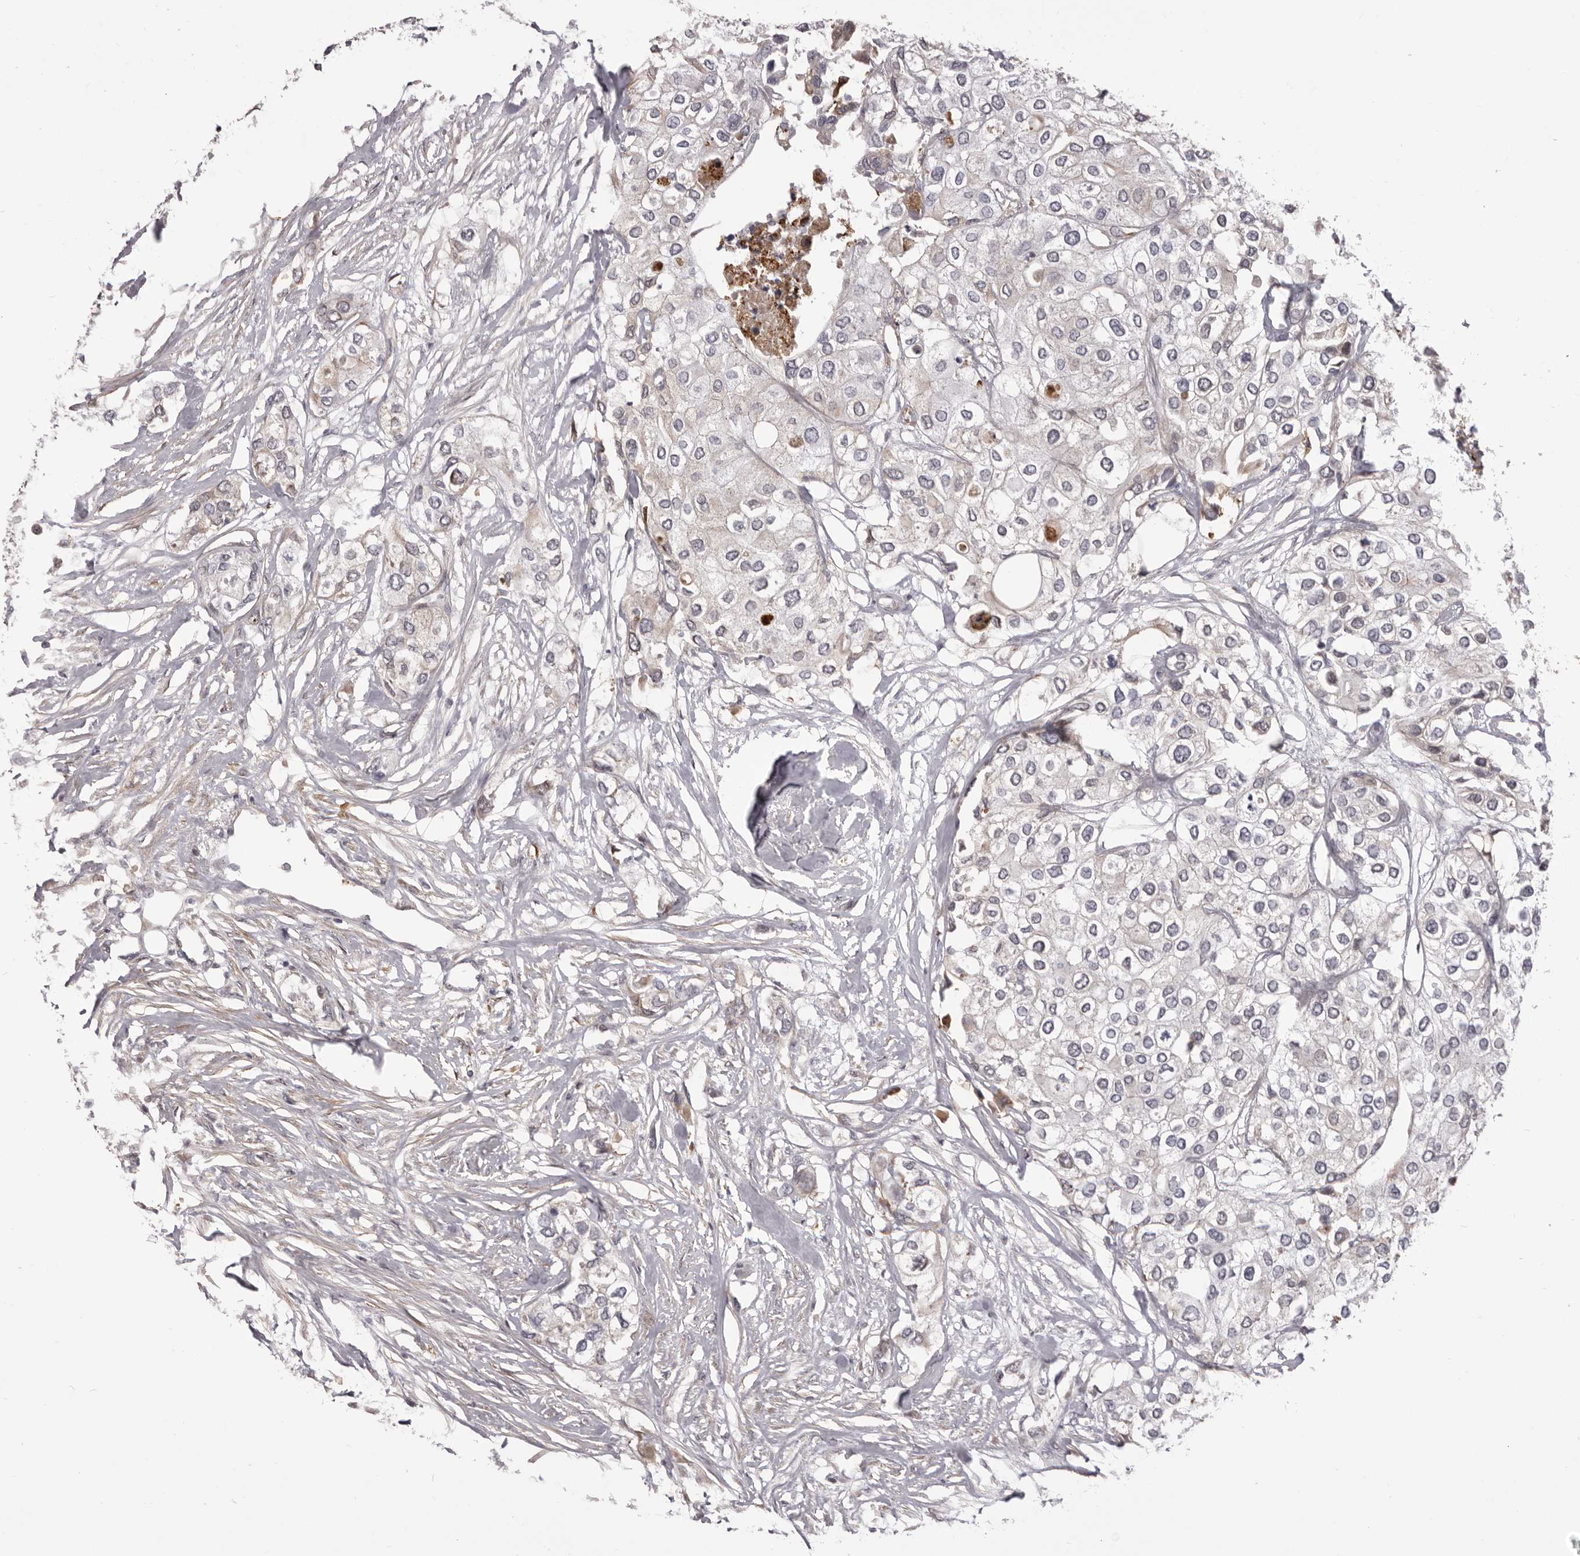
{"staining": {"intensity": "negative", "quantity": "none", "location": "none"}, "tissue": "urothelial cancer", "cell_type": "Tumor cells", "image_type": "cancer", "snomed": [{"axis": "morphology", "description": "Urothelial carcinoma, High grade"}, {"axis": "topography", "description": "Urinary bladder"}], "caption": "Immunohistochemical staining of urothelial cancer reveals no significant positivity in tumor cells.", "gene": "OTUD3", "patient": {"sex": "male", "age": 64}}